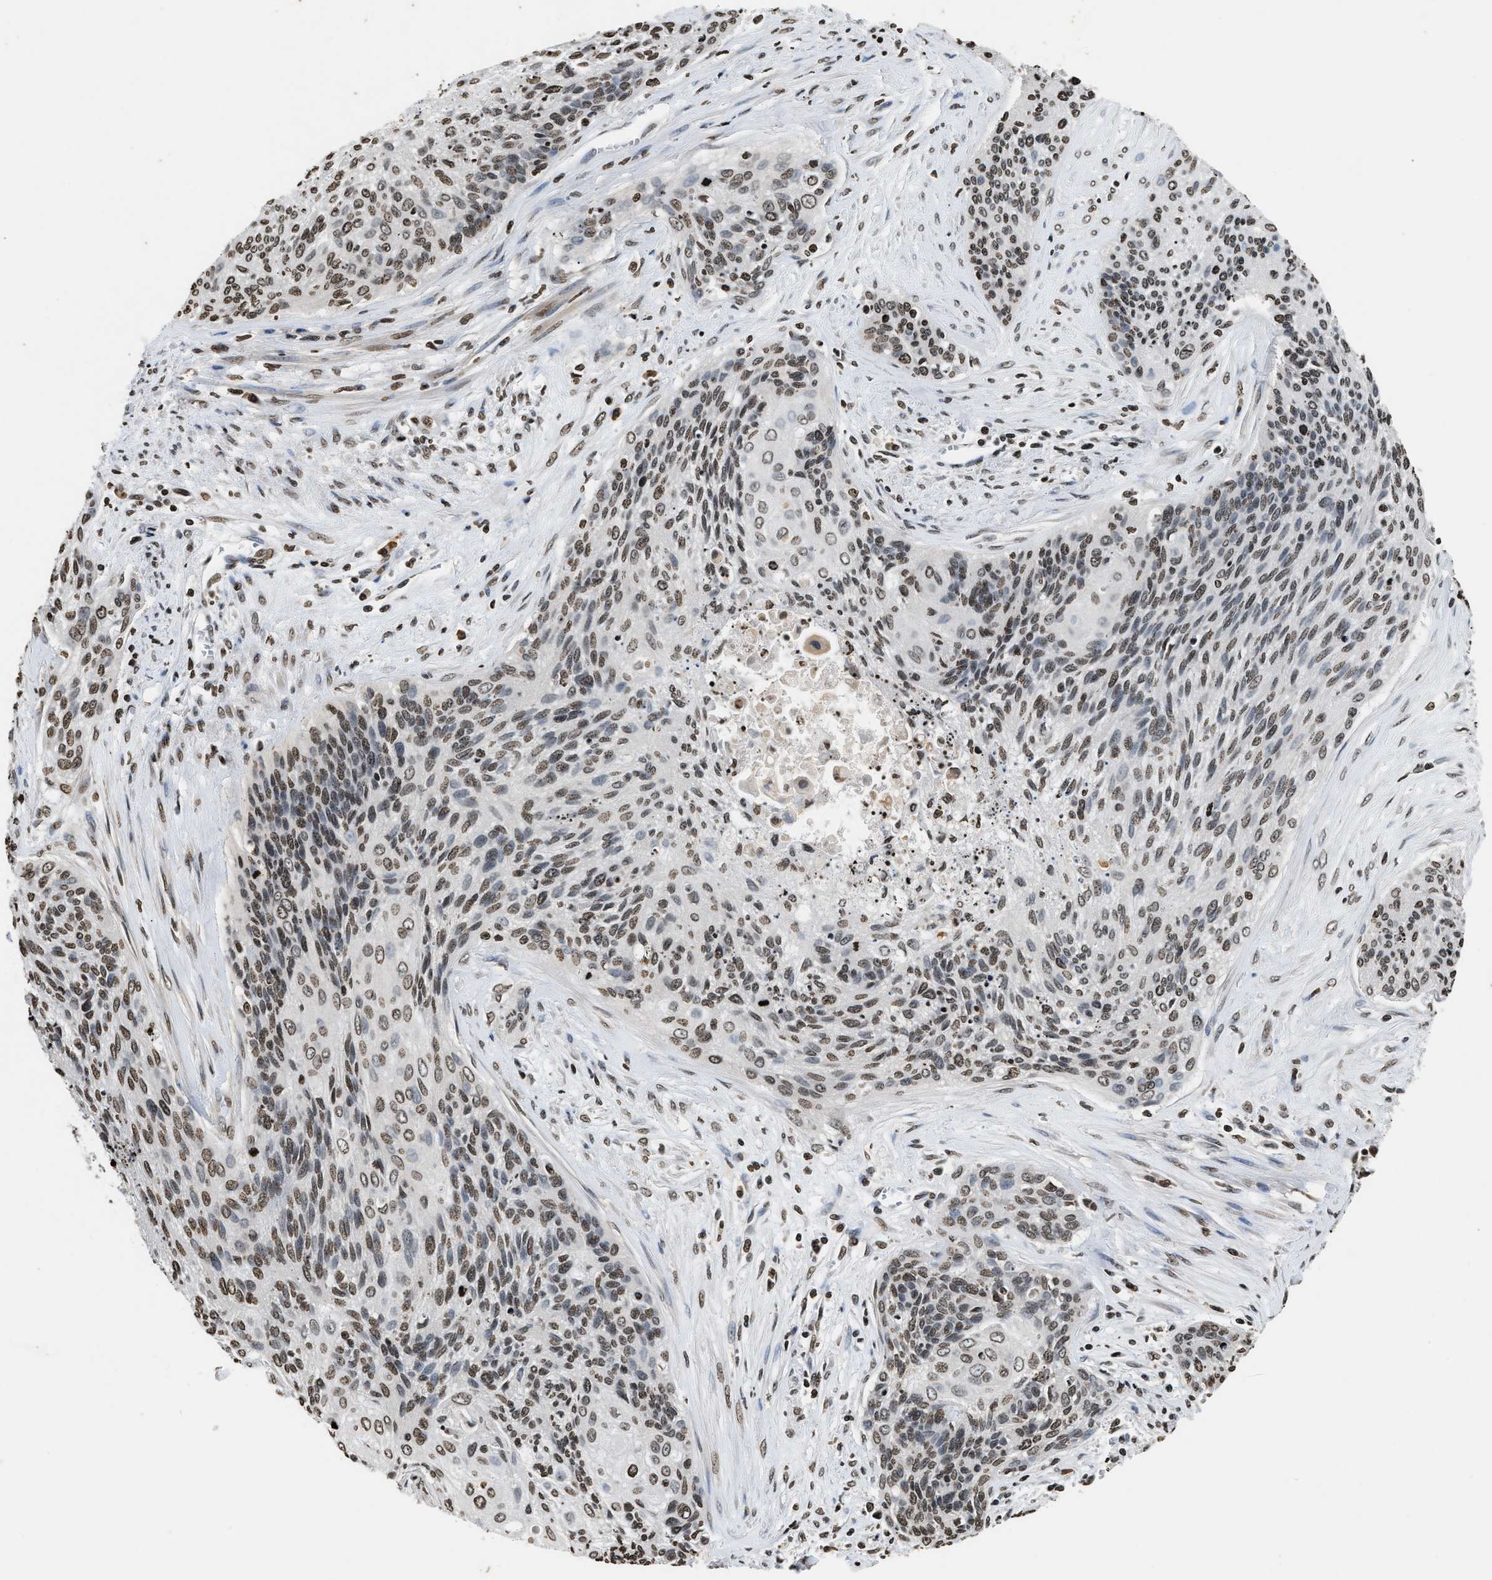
{"staining": {"intensity": "weak", "quantity": ">75%", "location": "nuclear"}, "tissue": "cervical cancer", "cell_type": "Tumor cells", "image_type": "cancer", "snomed": [{"axis": "morphology", "description": "Squamous cell carcinoma, NOS"}, {"axis": "topography", "description": "Cervix"}], "caption": "DAB immunohistochemical staining of cervical squamous cell carcinoma reveals weak nuclear protein positivity in approximately >75% of tumor cells.", "gene": "DNASE1L3", "patient": {"sex": "female", "age": 55}}